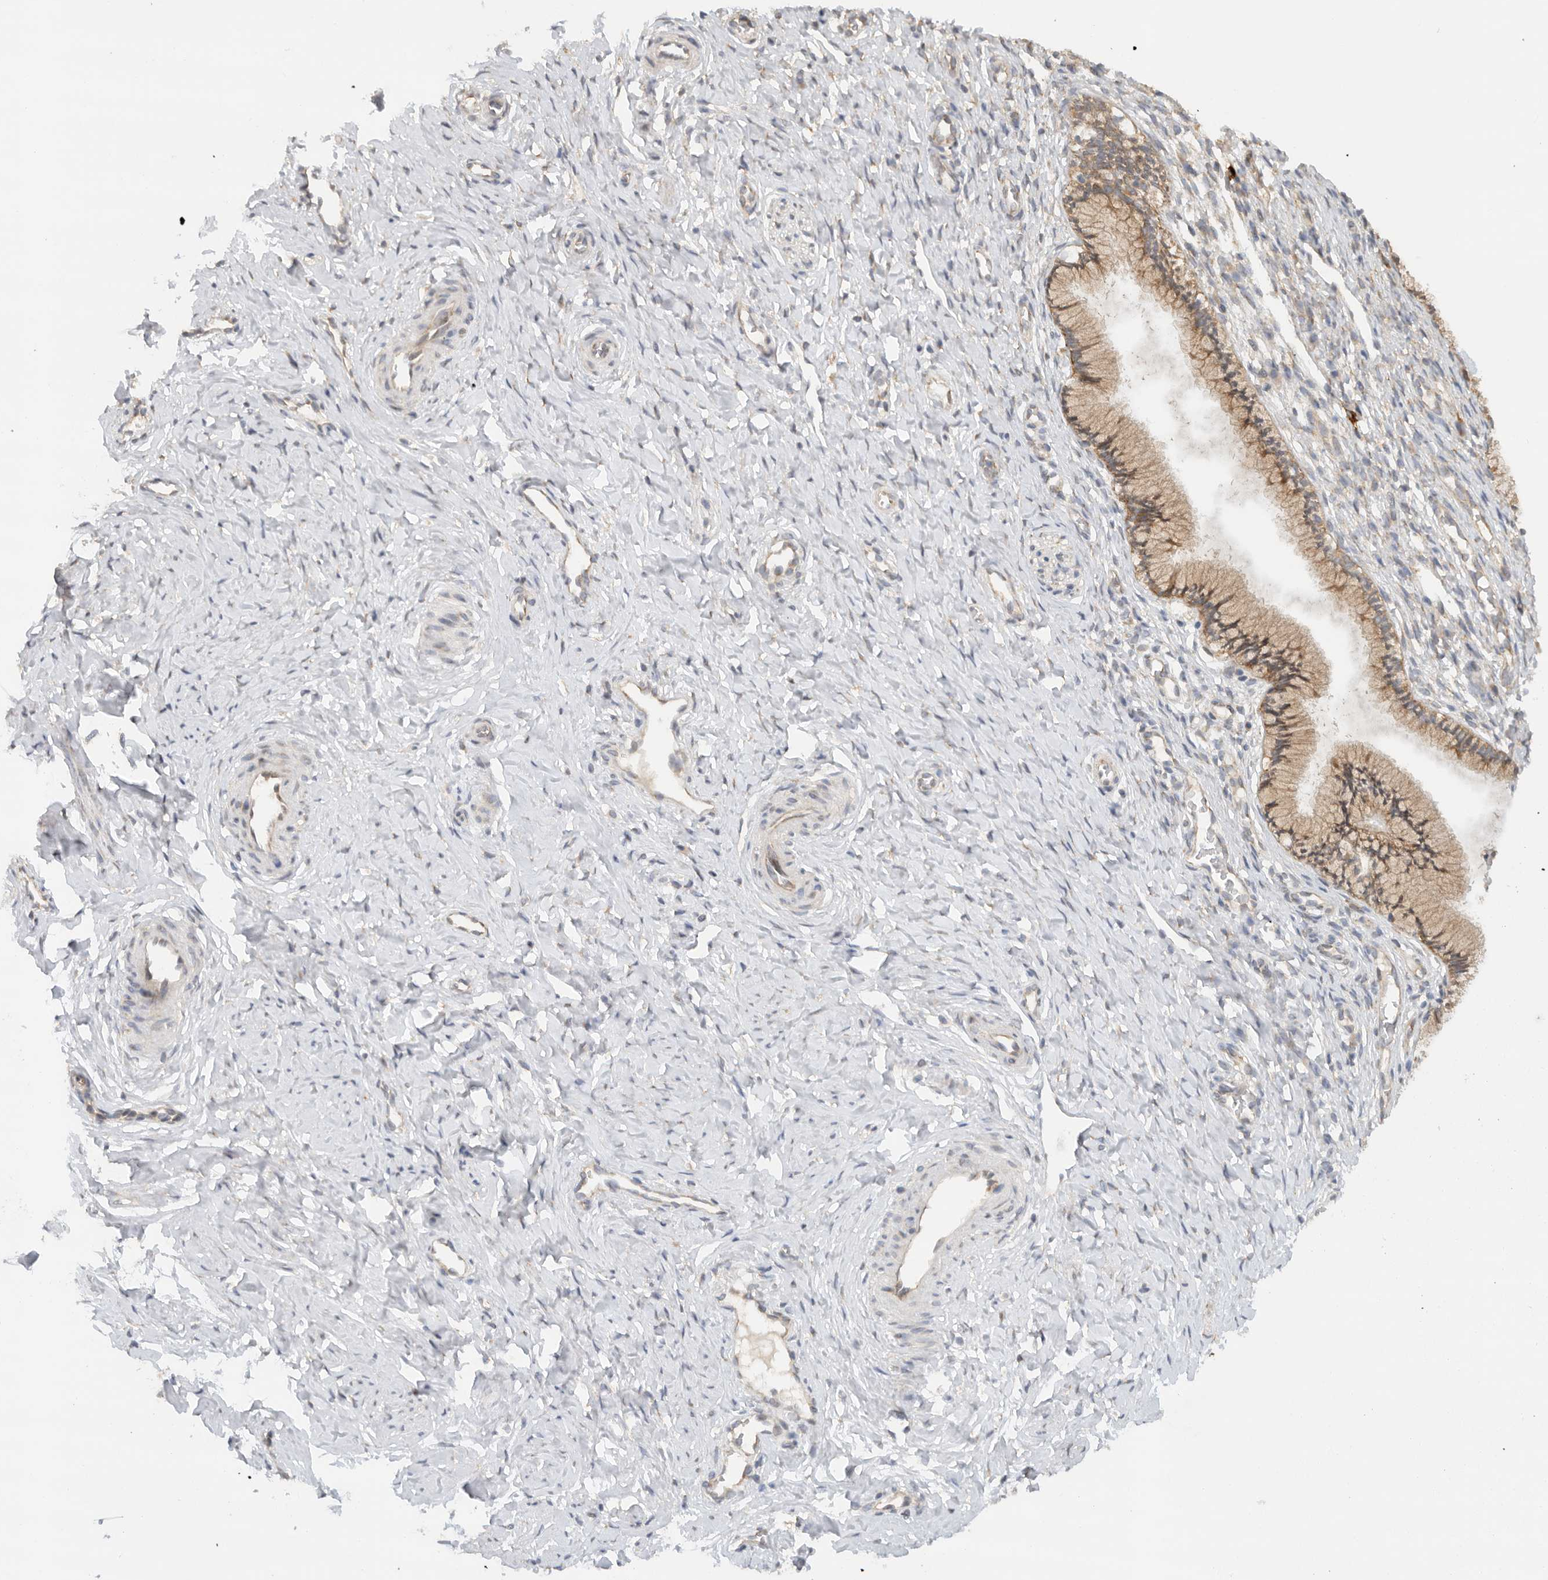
{"staining": {"intensity": "moderate", "quantity": ">75%", "location": "cytoplasmic/membranous"}, "tissue": "cervix", "cell_type": "Glandular cells", "image_type": "normal", "snomed": [{"axis": "morphology", "description": "Normal tissue, NOS"}, {"axis": "topography", "description": "Cervix"}], "caption": "About >75% of glandular cells in benign cervix exhibit moderate cytoplasmic/membranous protein expression as visualized by brown immunohistochemical staining.", "gene": "PUM1", "patient": {"sex": "female", "age": 27}}